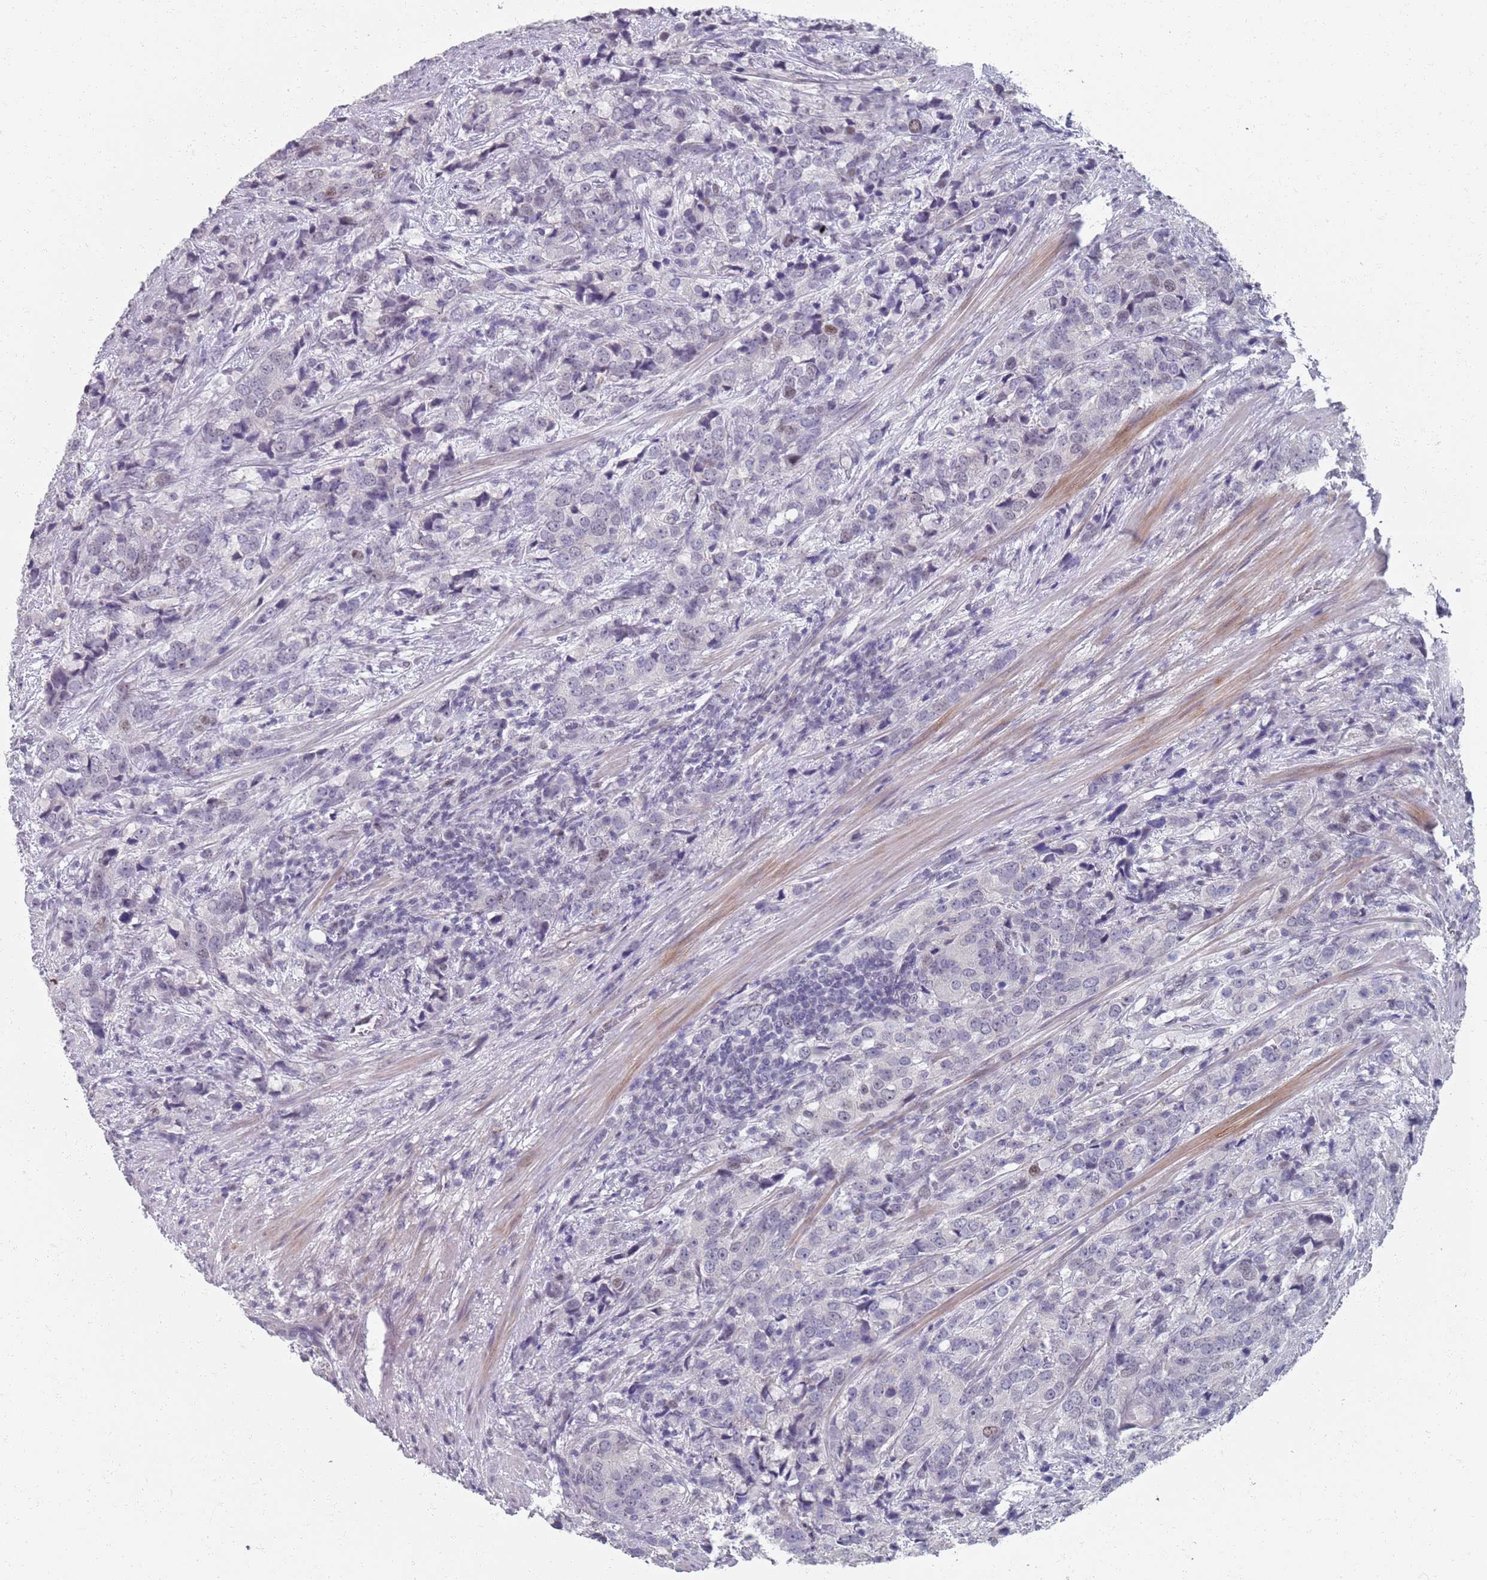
{"staining": {"intensity": "negative", "quantity": "none", "location": "none"}, "tissue": "prostate cancer", "cell_type": "Tumor cells", "image_type": "cancer", "snomed": [{"axis": "morphology", "description": "Adenocarcinoma, High grade"}, {"axis": "topography", "description": "Prostate"}], "caption": "An immunohistochemistry (IHC) photomicrograph of prostate cancer (high-grade adenocarcinoma) is shown. There is no staining in tumor cells of prostate cancer (high-grade adenocarcinoma).", "gene": "SAMD1", "patient": {"sex": "male", "age": 62}}